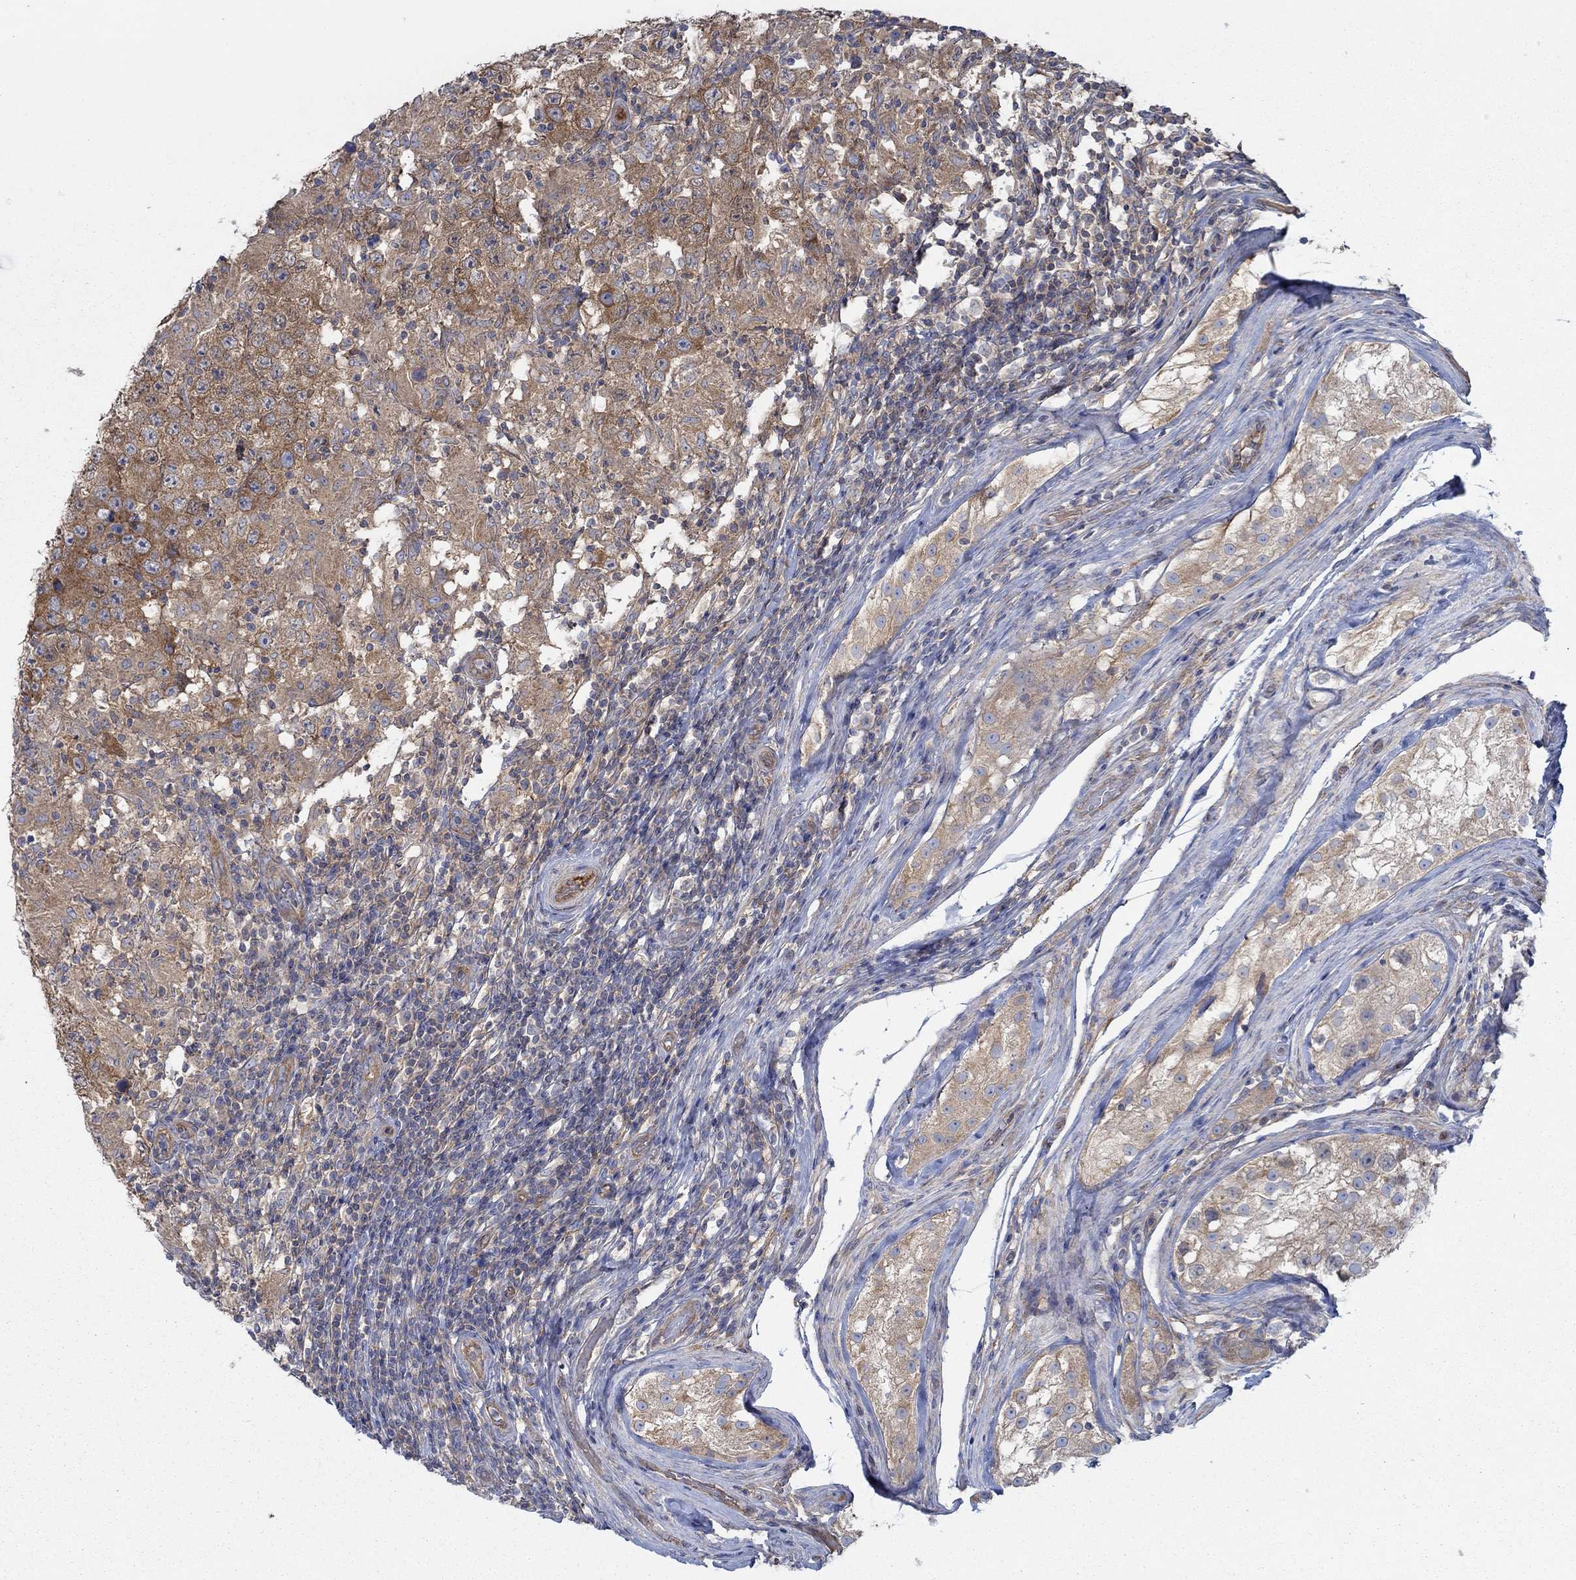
{"staining": {"intensity": "strong", "quantity": "25%-75%", "location": "cytoplasmic/membranous"}, "tissue": "testis cancer", "cell_type": "Tumor cells", "image_type": "cancer", "snomed": [{"axis": "morphology", "description": "Seminoma, NOS"}, {"axis": "morphology", "description": "Carcinoma, Embryonal, NOS"}, {"axis": "topography", "description": "Testis"}], "caption": "Human testis cancer stained with a protein marker shows strong staining in tumor cells.", "gene": "SPAG9", "patient": {"sex": "male", "age": 41}}